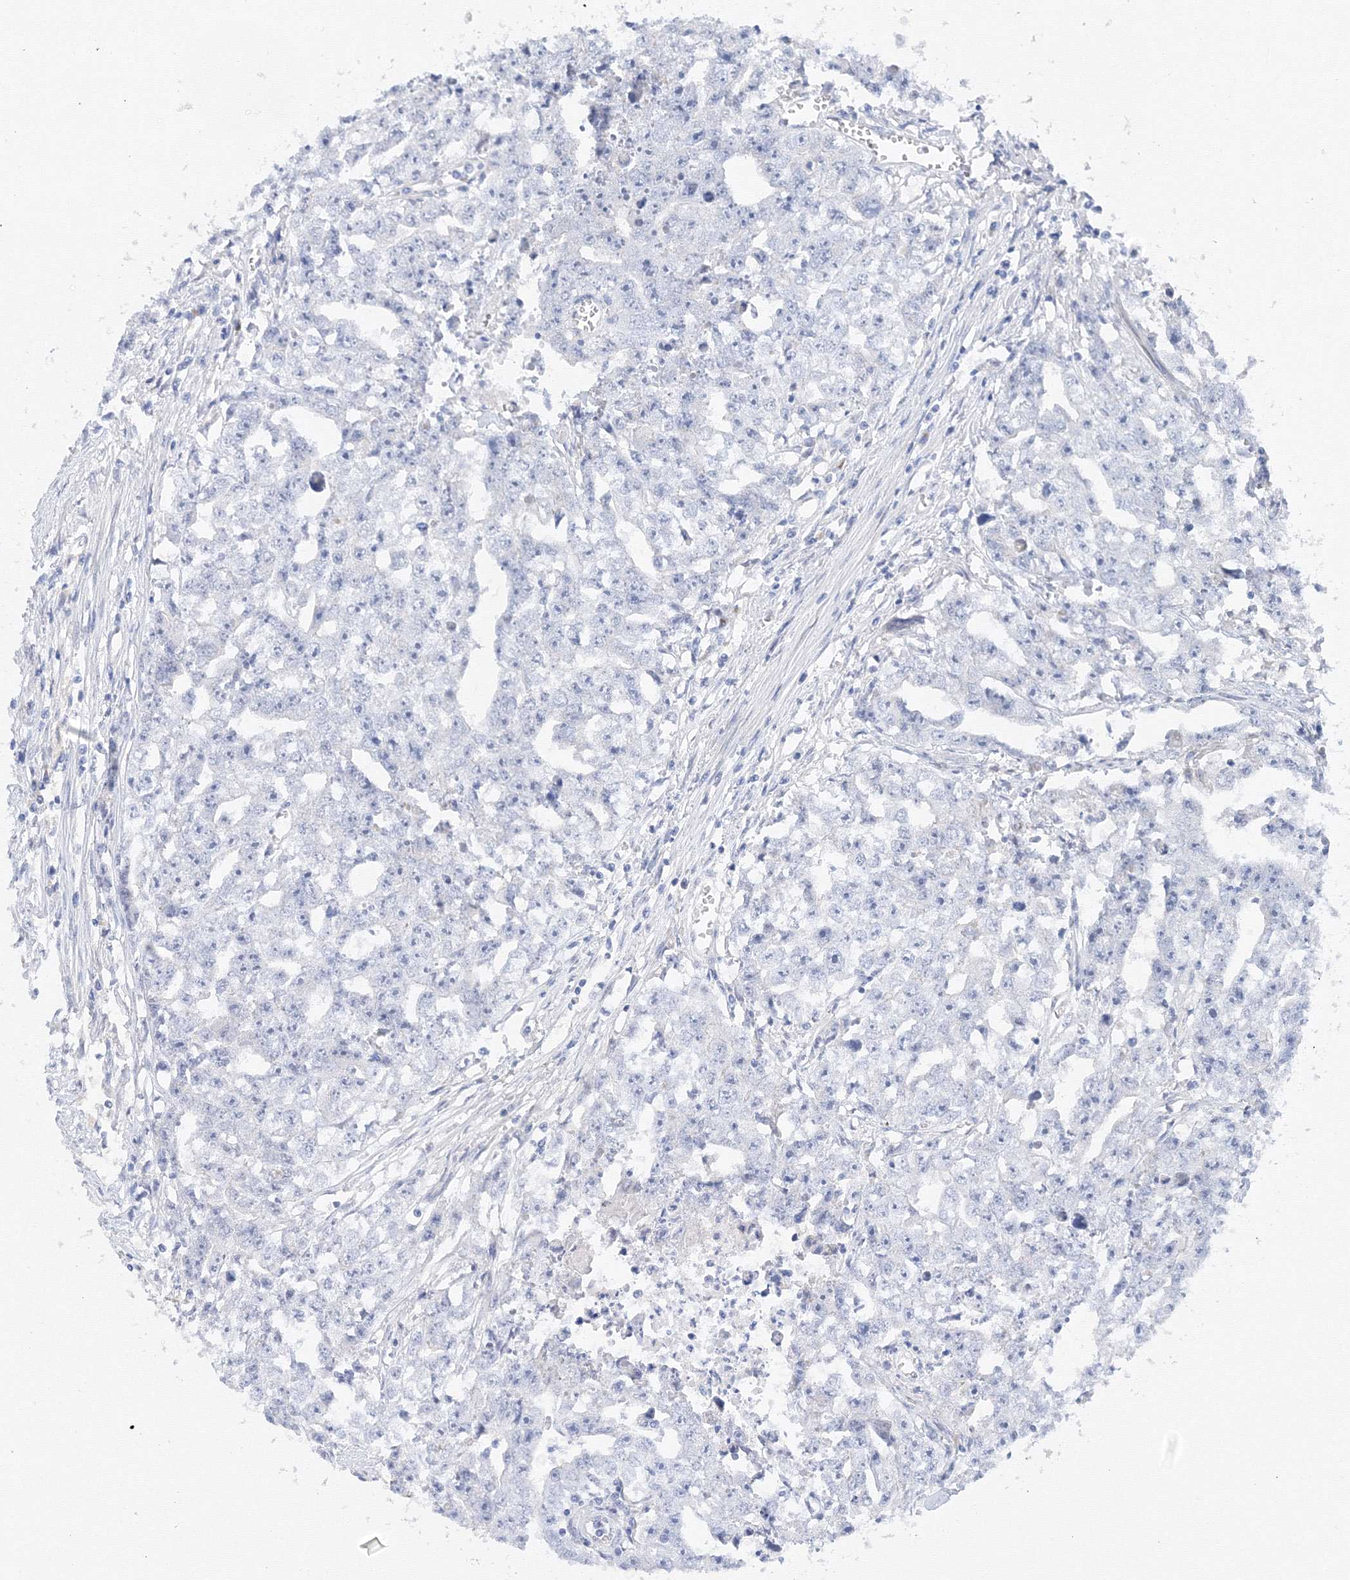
{"staining": {"intensity": "negative", "quantity": "none", "location": "none"}, "tissue": "testis cancer", "cell_type": "Tumor cells", "image_type": "cancer", "snomed": [{"axis": "morphology", "description": "Seminoma, NOS"}, {"axis": "morphology", "description": "Carcinoma, Embryonal, NOS"}, {"axis": "topography", "description": "Testis"}], "caption": "Image shows no protein positivity in tumor cells of testis cancer (embryonal carcinoma) tissue.", "gene": "TAMM41", "patient": {"sex": "male", "age": 43}}